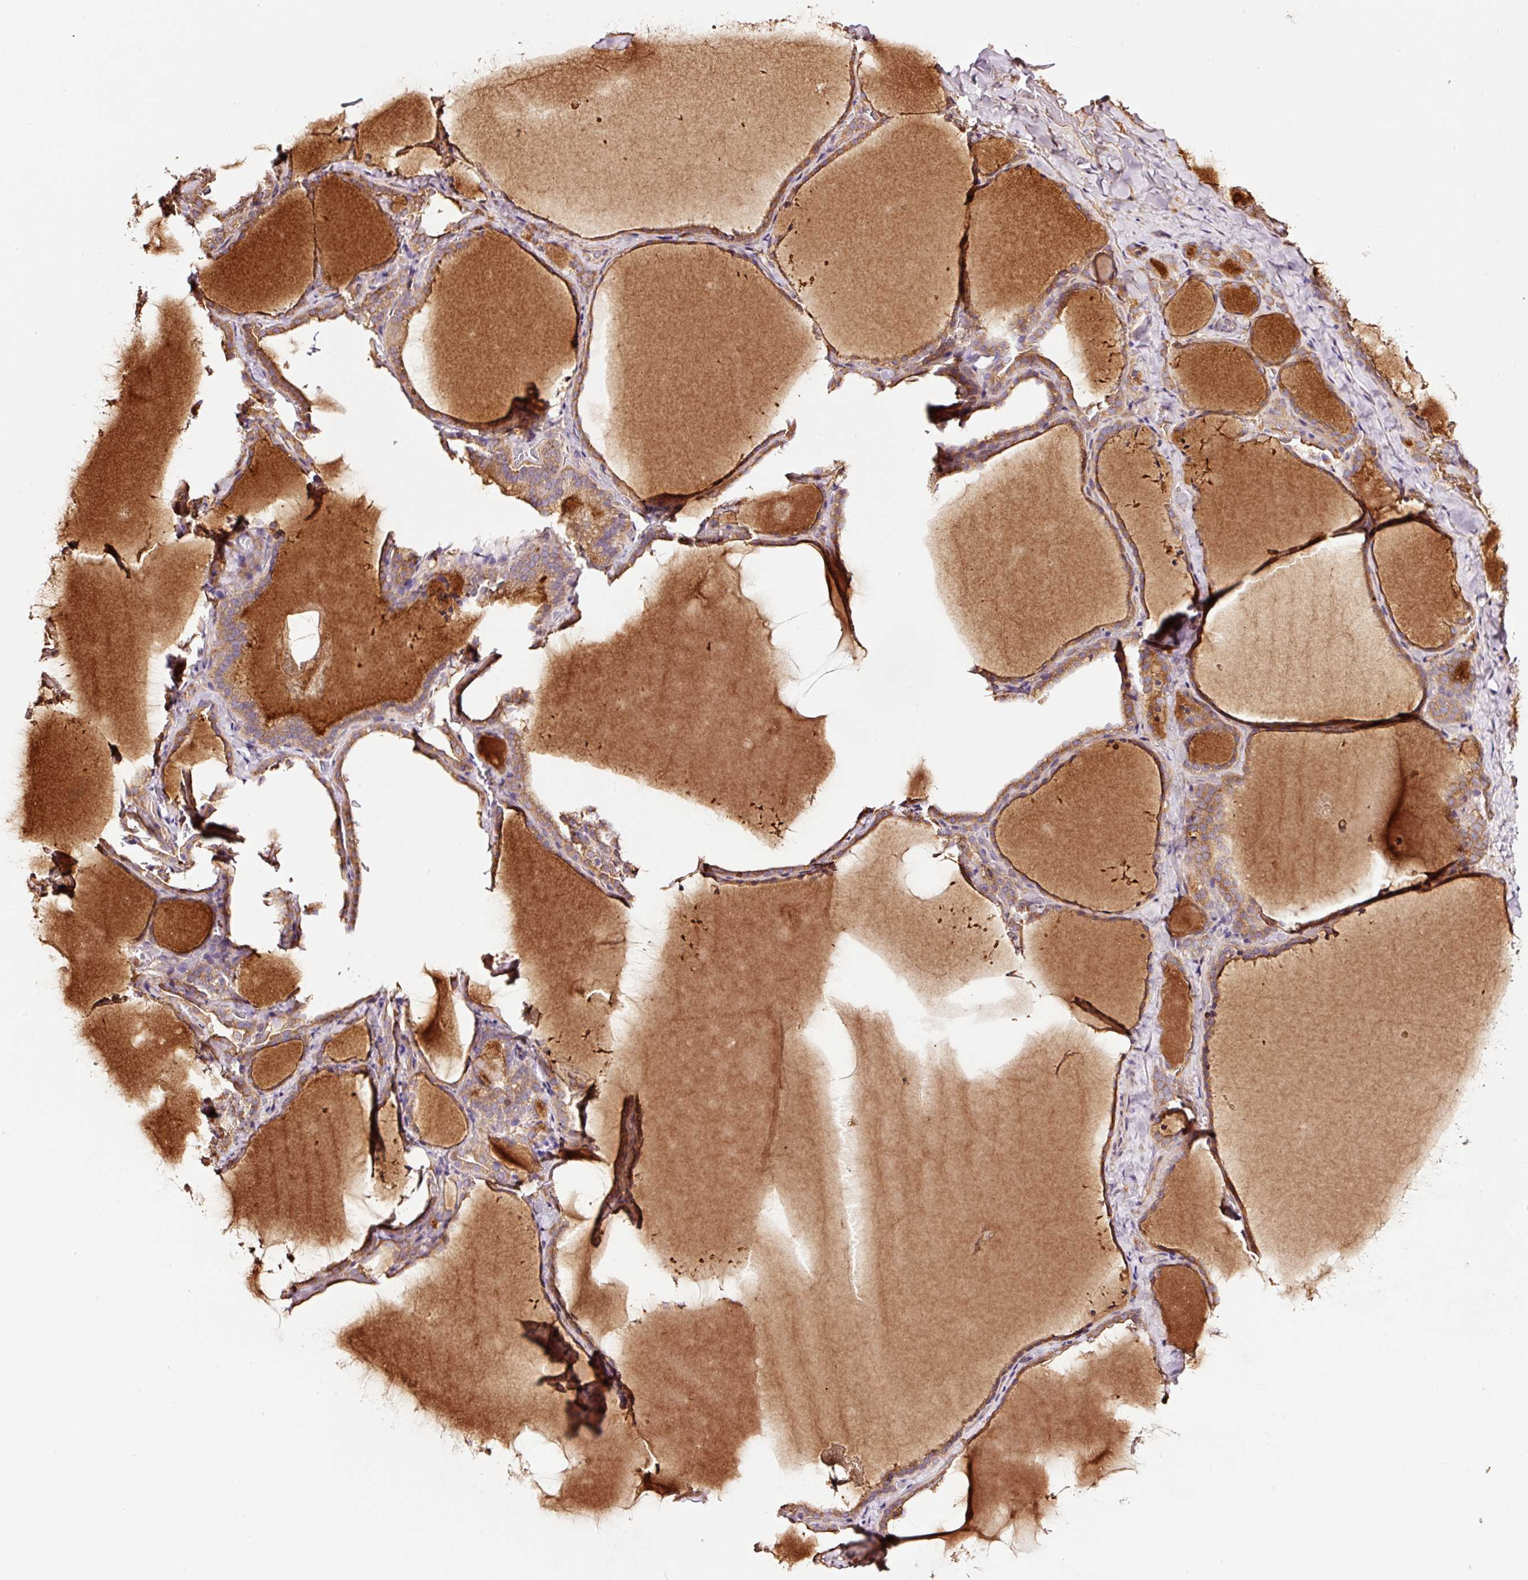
{"staining": {"intensity": "moderate", "quantity": "25%-75%", "location": "cytoplasmic/membranous"}, "tissue": "thyroid gland", "cell_type": "Glandular cells", "image_type": "normal", "snomed": [{"axis": "morphology", "description": "Normal tissue, NOS"}, {"axis": "topography", "description": "Thyroid gland"}], "caption": "Human thyroid gland stained for a protein (brown) shows moderate cytoplasmic/membranous positive positivity in approximately 25%-75% of glandular cells.", "gene": "METAP1", "patient": {"sex": "female", "age": 22}}